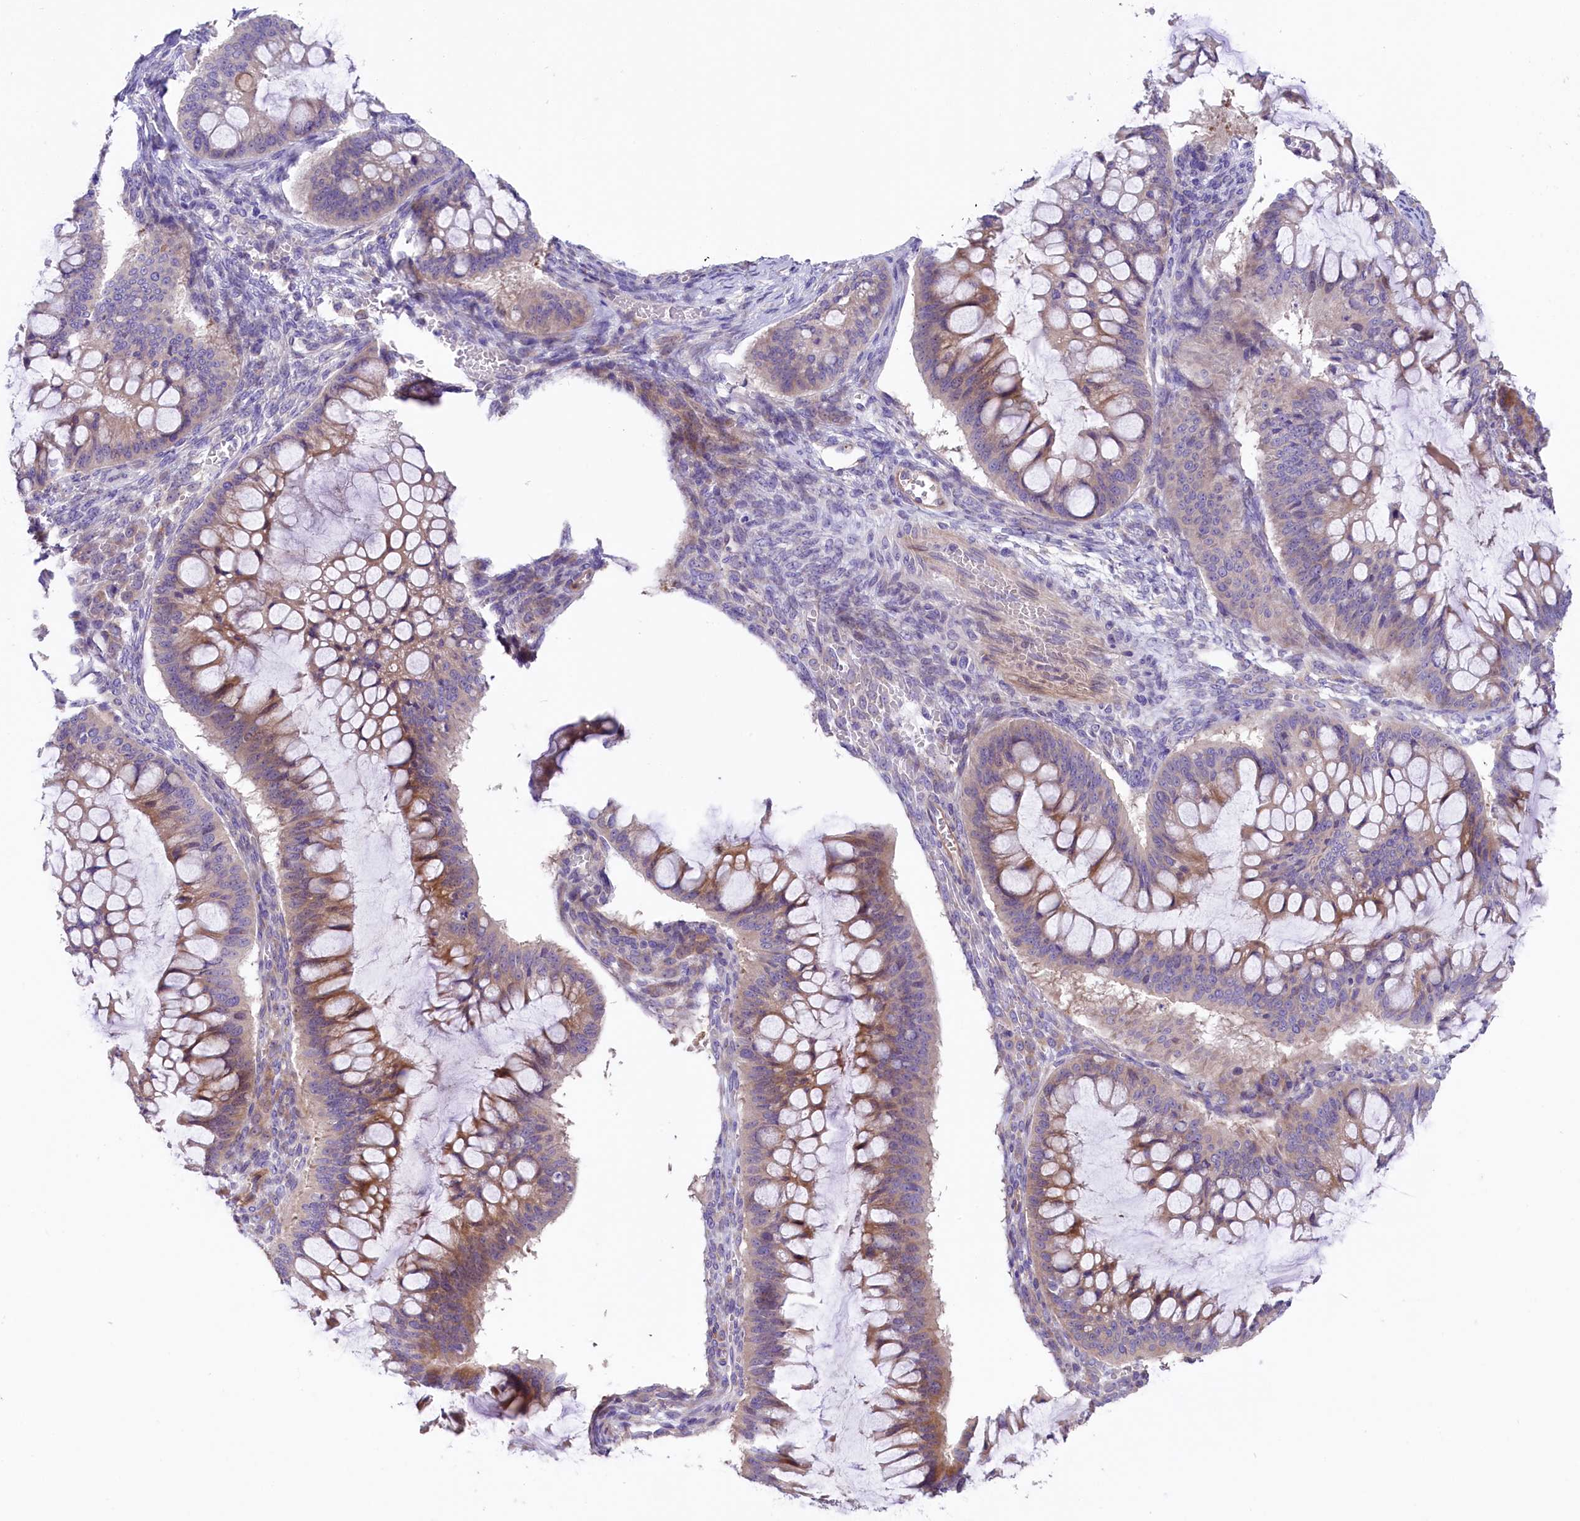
{"staining": {"intensity": "moderate", "quantity": ">75%", "location": "cytoplasmic/membranous"}, "tissue": "ovarian cancer", "cell_type": "Tumor cells", "image_type": "cancer", "snomed": [{"axis": "morphology", "description": "Cystadenocarcinoma, mucinous, NOS"}, {"axis": "topography", "description": "Ovary"}], "caption": "Immunohistochemical staining of human ovarian cancer displays medium levels of moderate cytoplasmic/membranous staining in approximately >75% of tumor cells.", "gene": "CD99L2", "patient": {"sex": "female", "age": 73}}